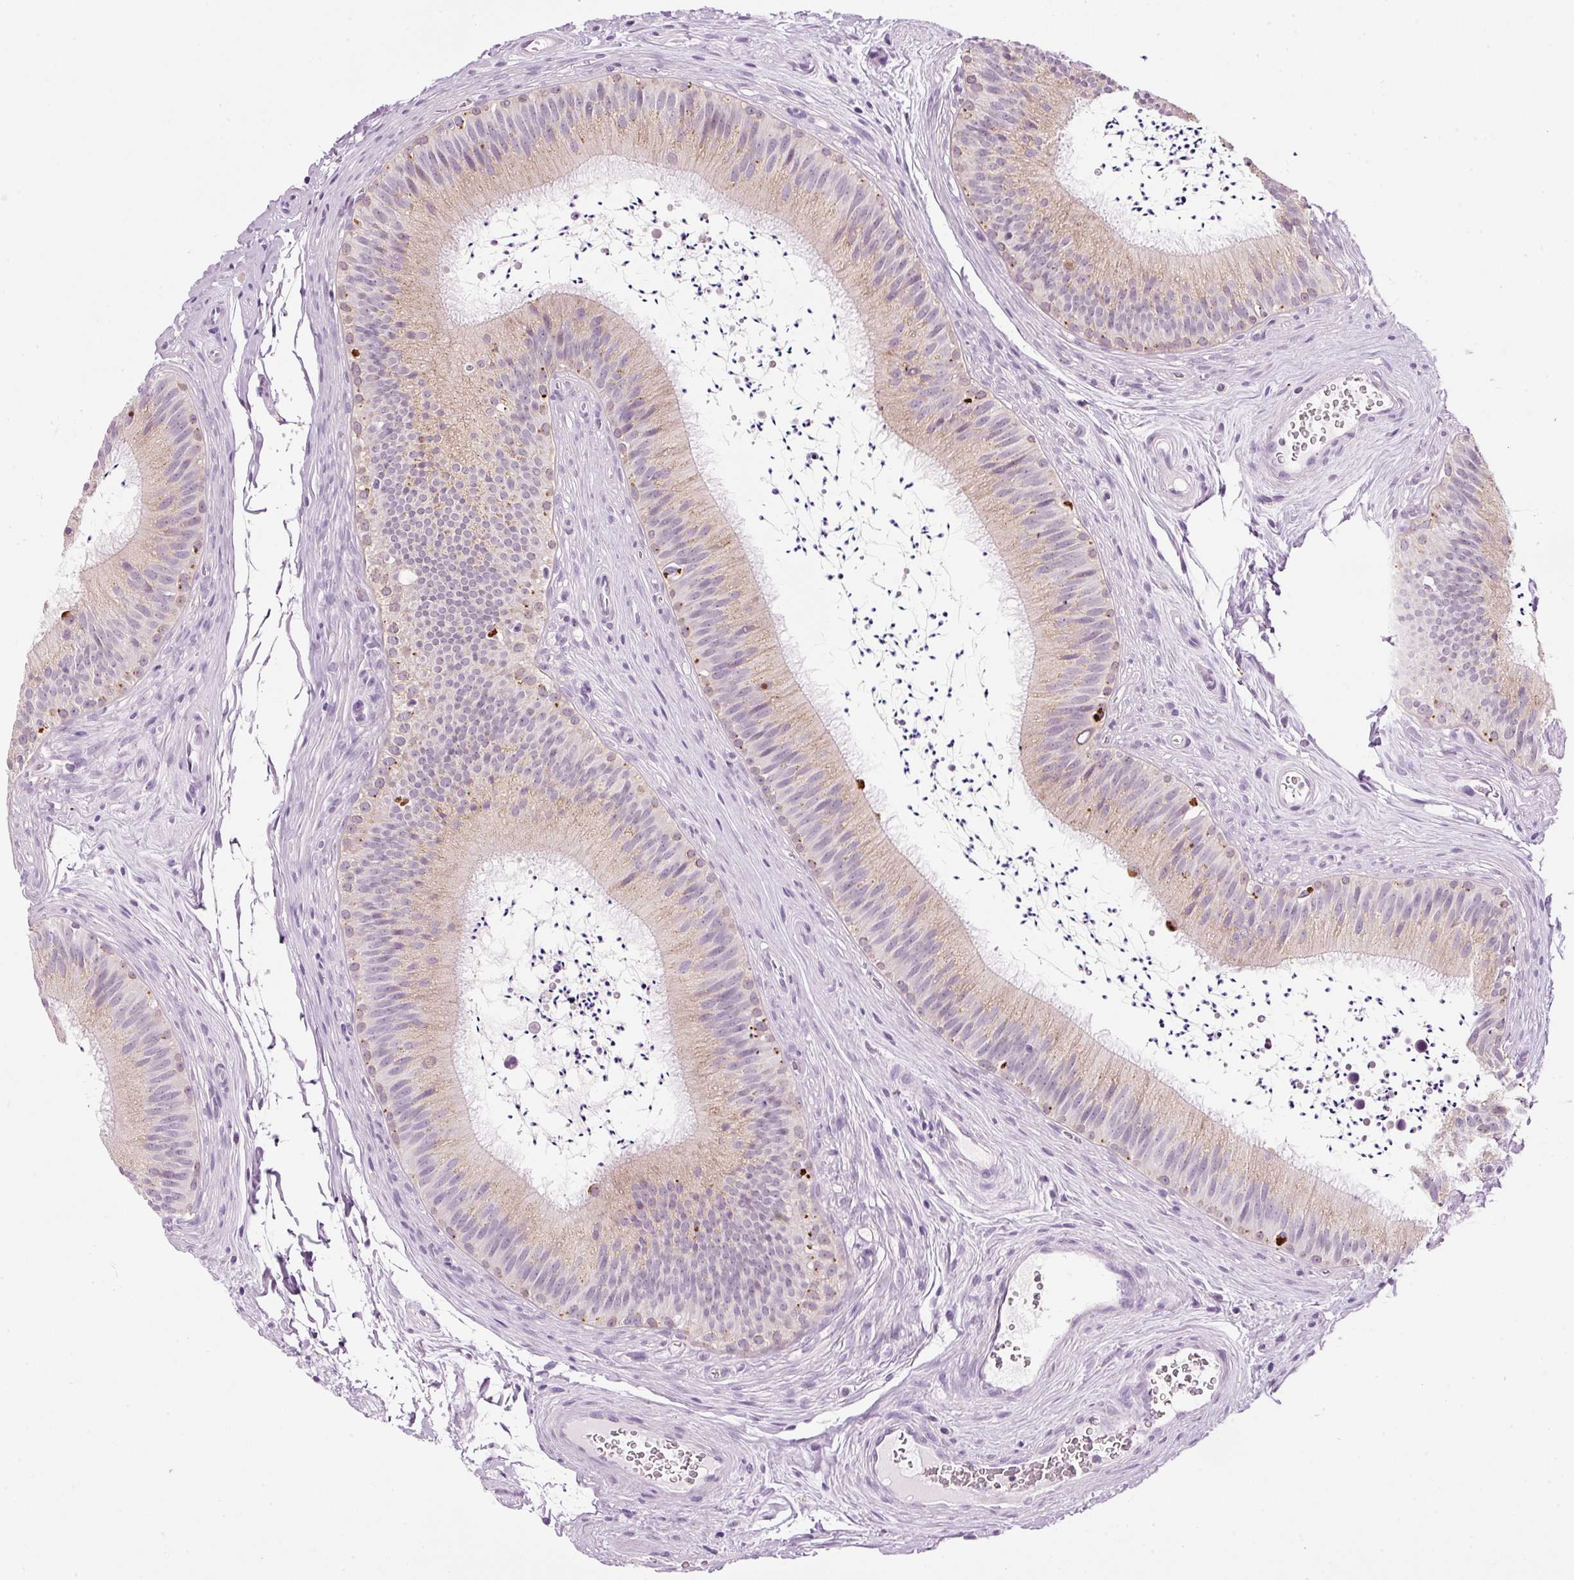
{"staining": {"intensity": "moderate", "quantity": ">75%", "location": "cytoplasmic/membranous"}, "tissue": "epididymis", "cell_type": "Glandular cells", "image_type": "normal", "snomed": [{"axis": "morphology", "description": "Normal tissue, NOS"}, {"axis": "topography", "description": "Epididymis"}], "caption": "About >75% of glandular cells in unremarkable human epididymis reveal moderate cytoplasmic/membranous protein expression as visualized by brown immunohistochemical staining.", "gene": "ZNF639", "patient": {"sex": "male", "age": 24}}